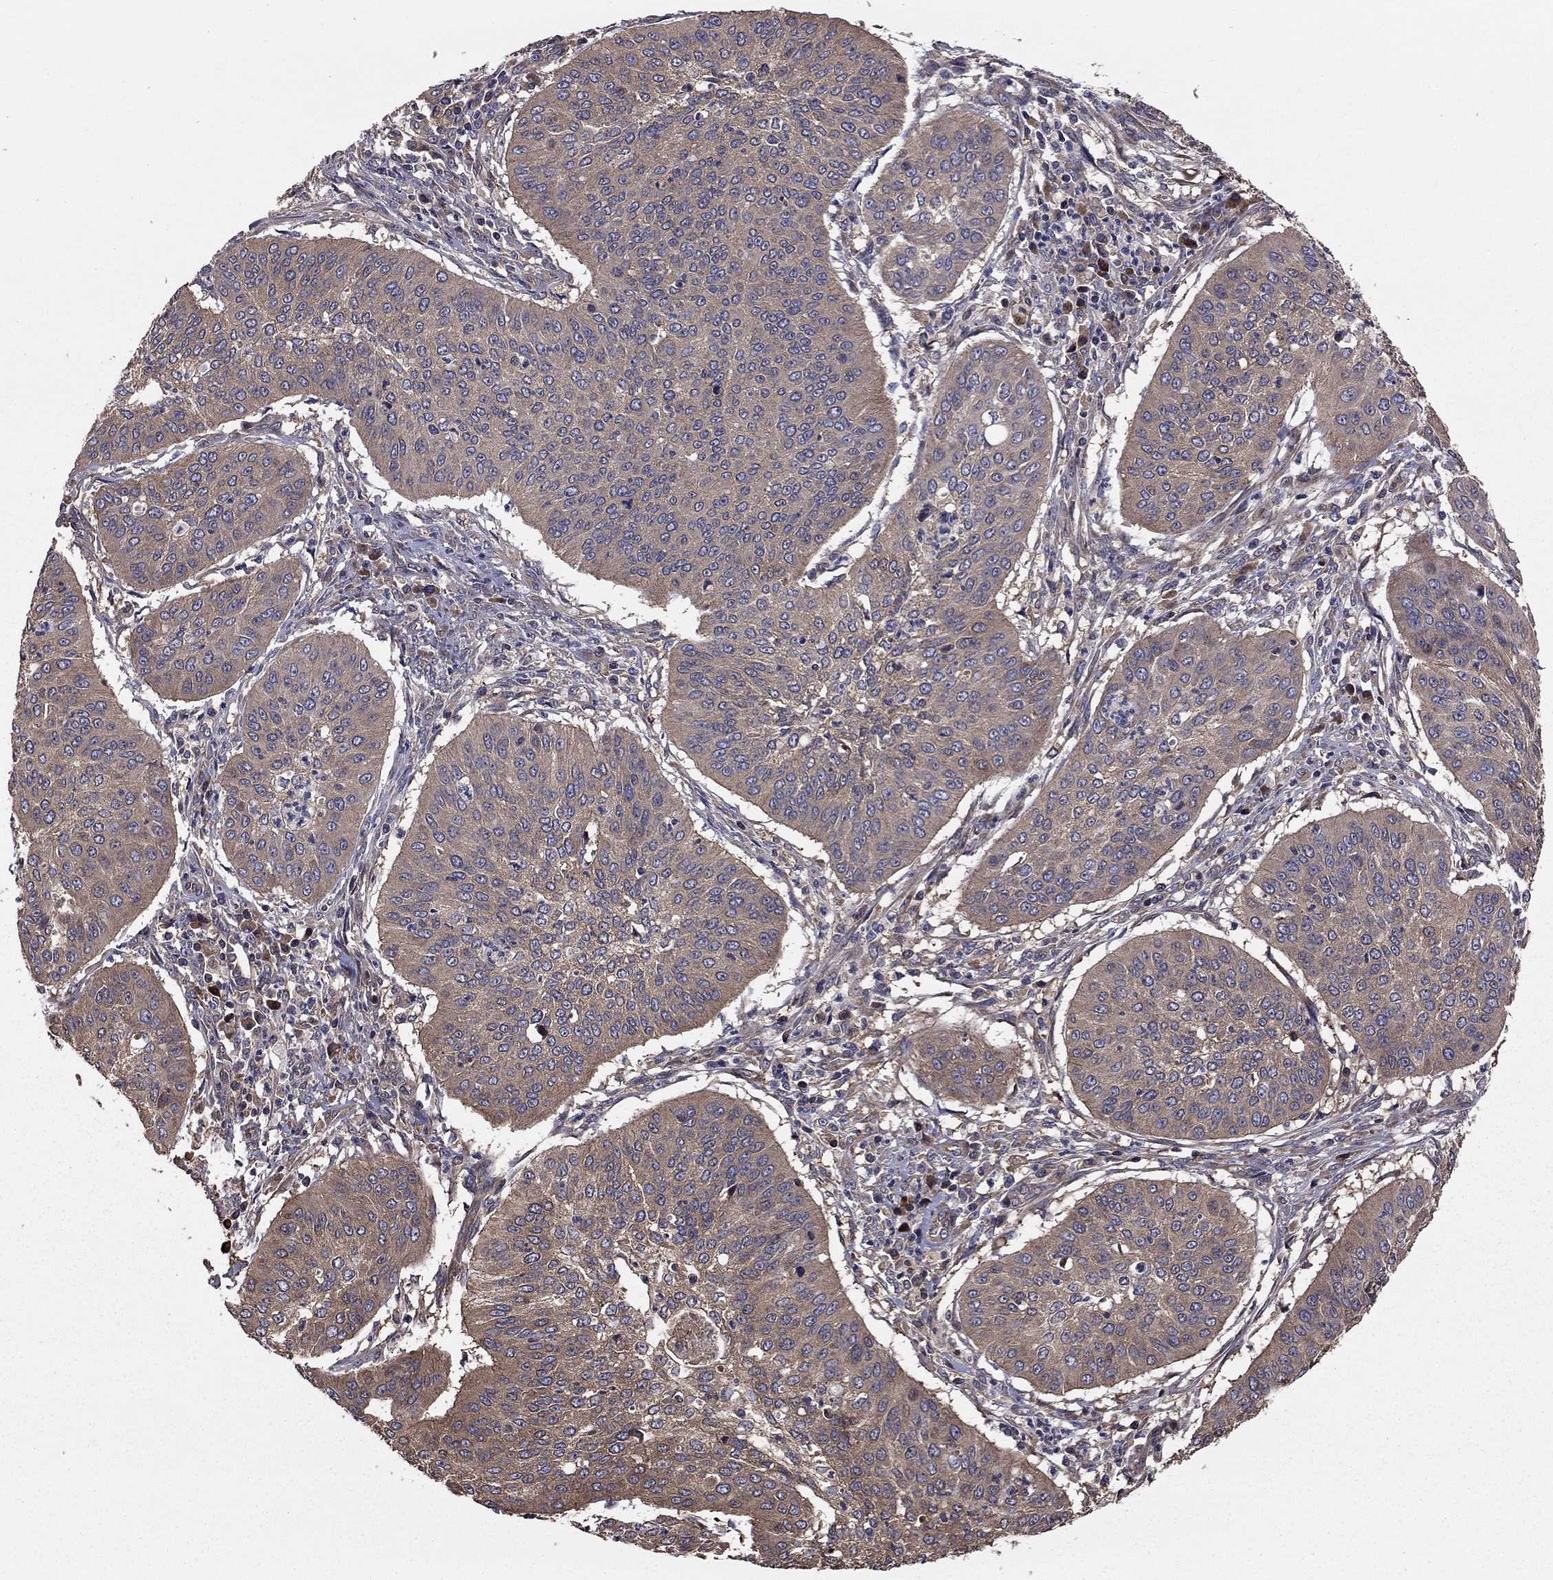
{"staining": {"intensity": "weak", "quantity": "<25%", "location": "cytoplasmic/membranous"}, "tissue": "cervical cancer", "cell_type": "Tumor cells", "image_type": "cancer", "snomed": [{"axis": "morphology", "description": "Normal tissue, NOS"}, {"axis": "morphology", "description": "Squamous cell carcinoma, NOS"}, {"axis": "topography", "description": "Cervix"}], "caption": "DAB immunohistochemical staining of squamous cell carcinoma (cervical) shows no significant expression in tumor cells.", "gene": "BABAM2", "patient": {"sex": "female", "age": 39}}